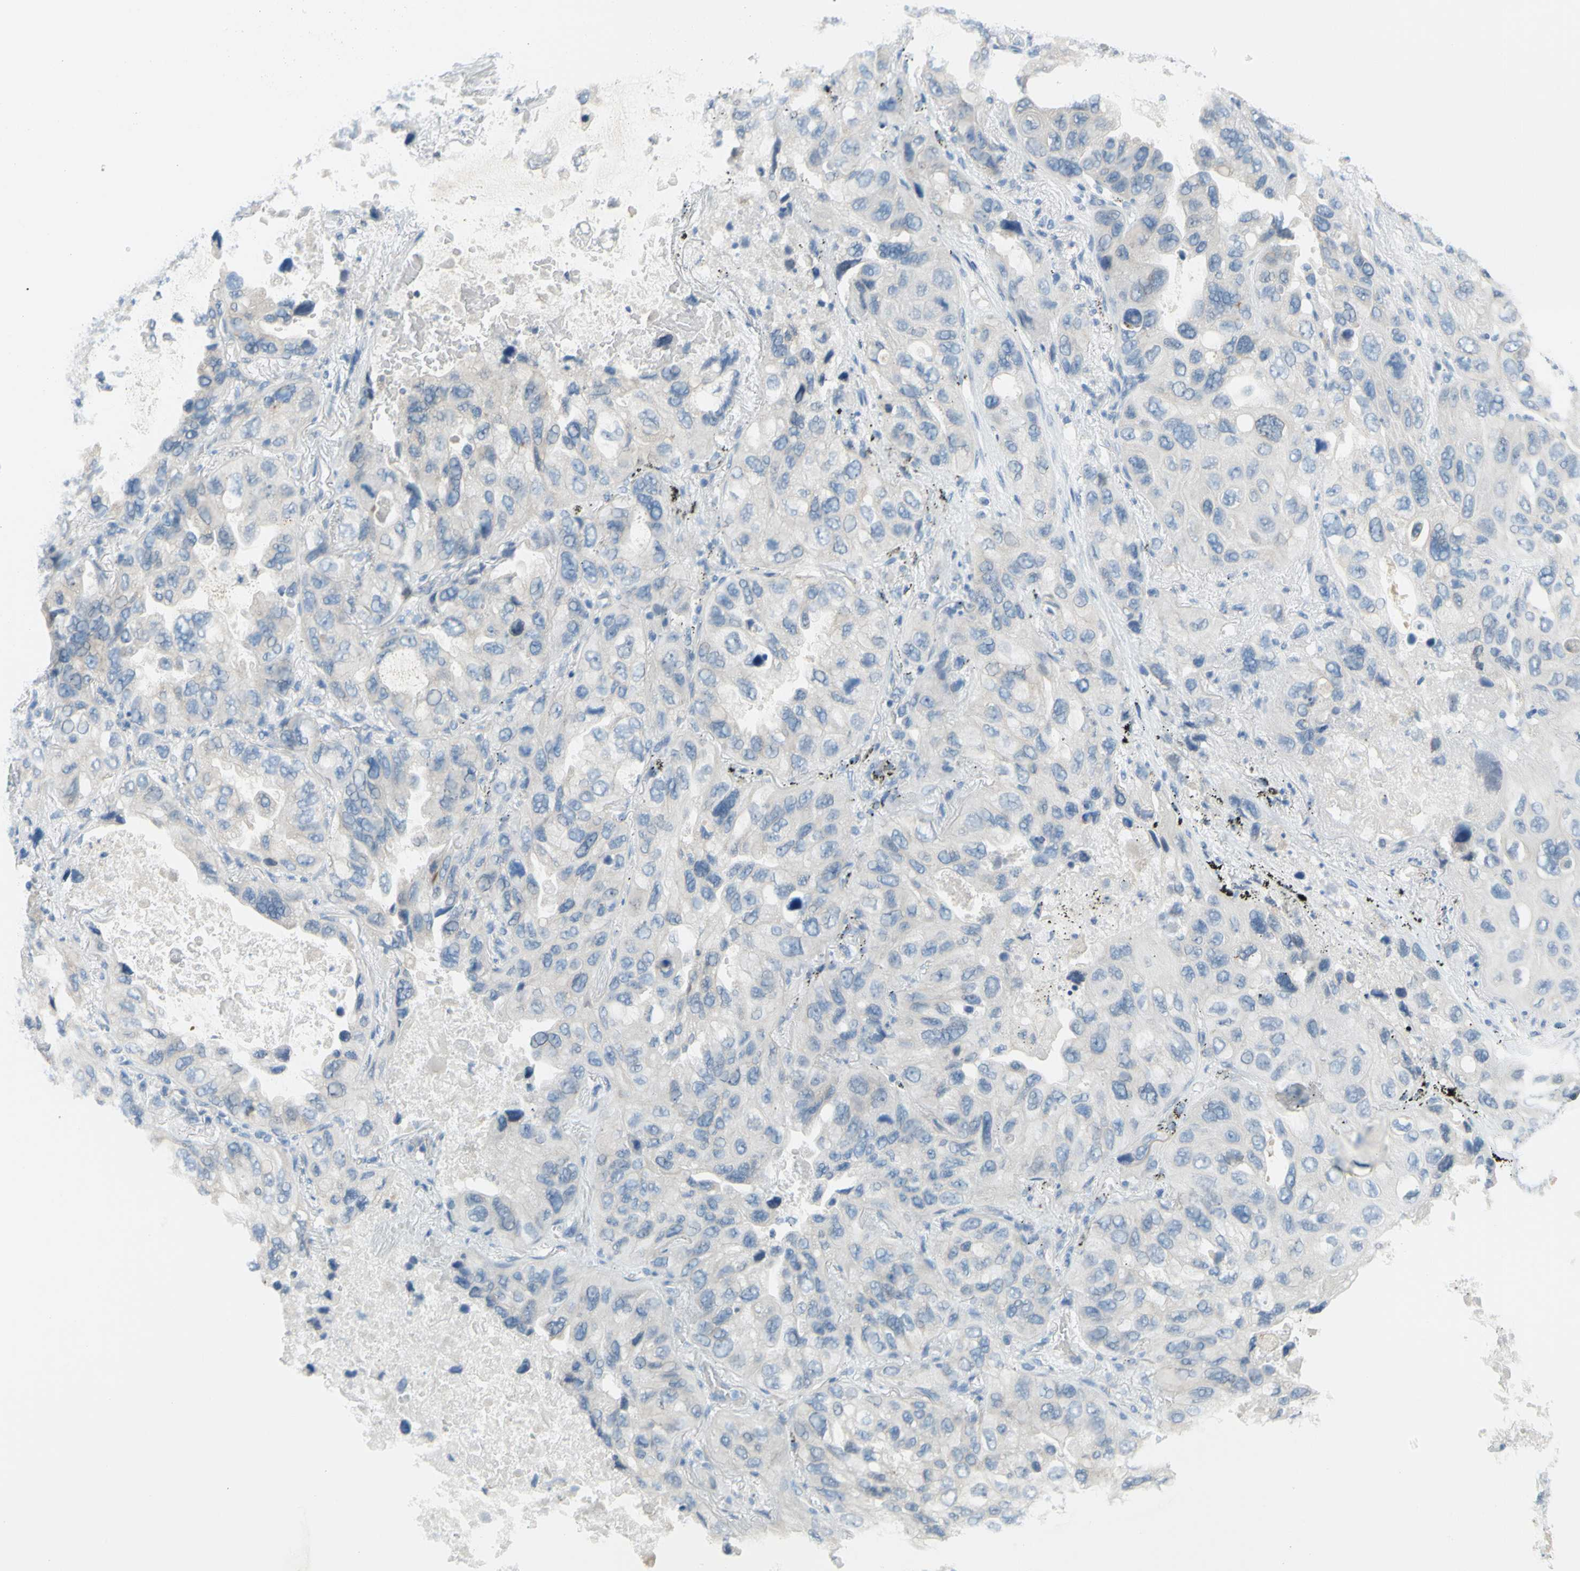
{"staining": {"intensity": "negative", "quantity": "none", "location": "none"}, "tissue": "lung cancer", "cell_type": "Tumor cells", "image_type": "cancer", "snomed": [{"axis": "morphology", "description": "Squamous cell carcinoma, NOS"}, {"axis": "topography", "description": "Lung"}], "caption": "Image shows no significant protein staining in tumor cells of lung cancer.", "gene": "DCT", "patient": {"sex": "female", "age": 73}}